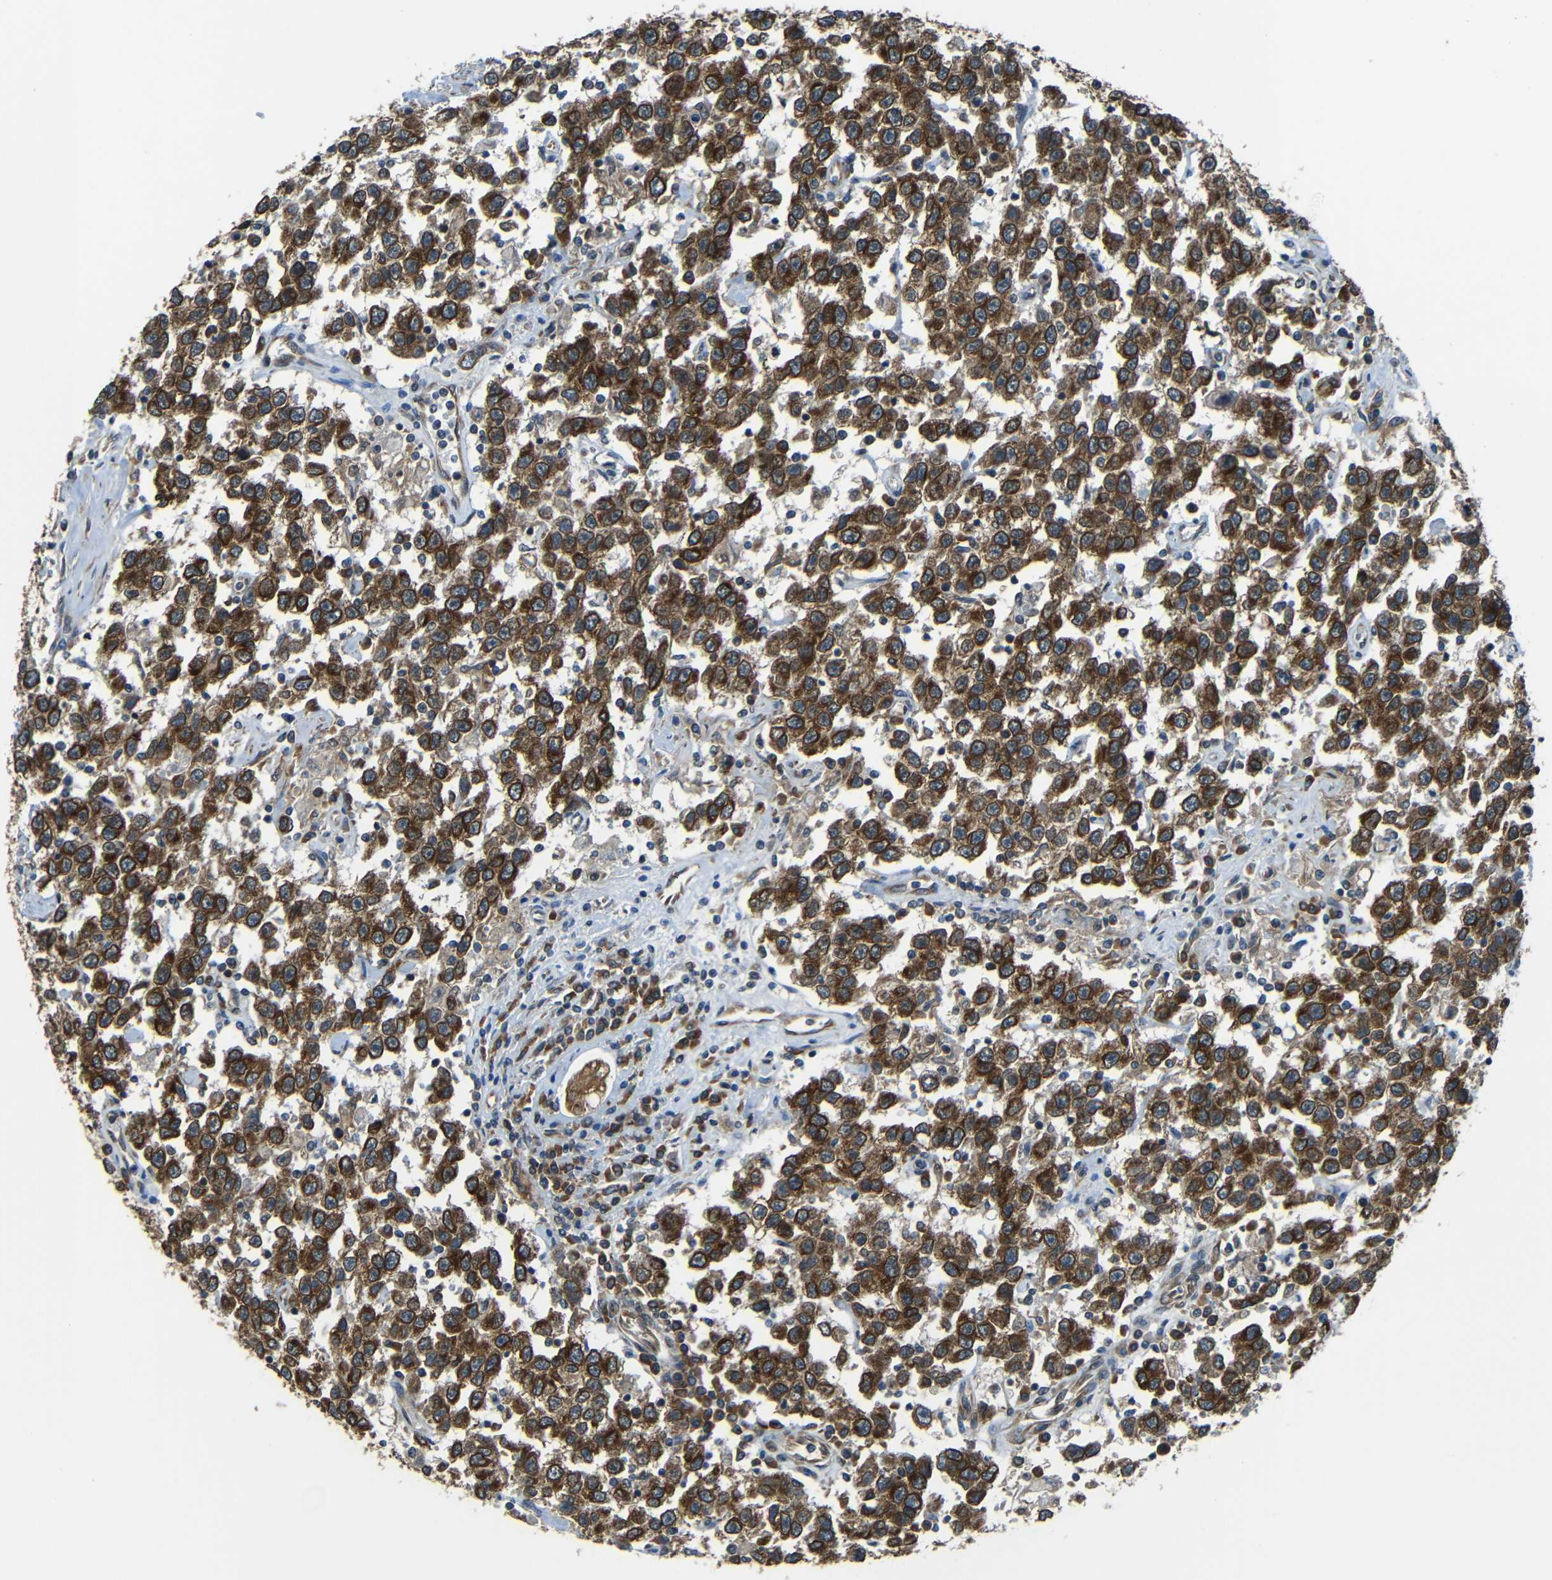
{"staining": {"intensity": "strong", "quantity": ">75%", "location": "cytoplasmic/membranous"}, "tissue": "testis cancer", "cell_type": "Tumor cells", "image_type": "cancer", "snomed": [{"axis": "morphology", "description": "Seminoma, NOS"}, {"axis": "topography", "description": "Testis"}], "caption": "Immunohistochemical staining of human testis seminoma shows high levels of strong cytoplasmic/membranous expression in about >75% of tumor cells.", "gene": "VAPB", "patient": {"sex": "male", "age": 41}}